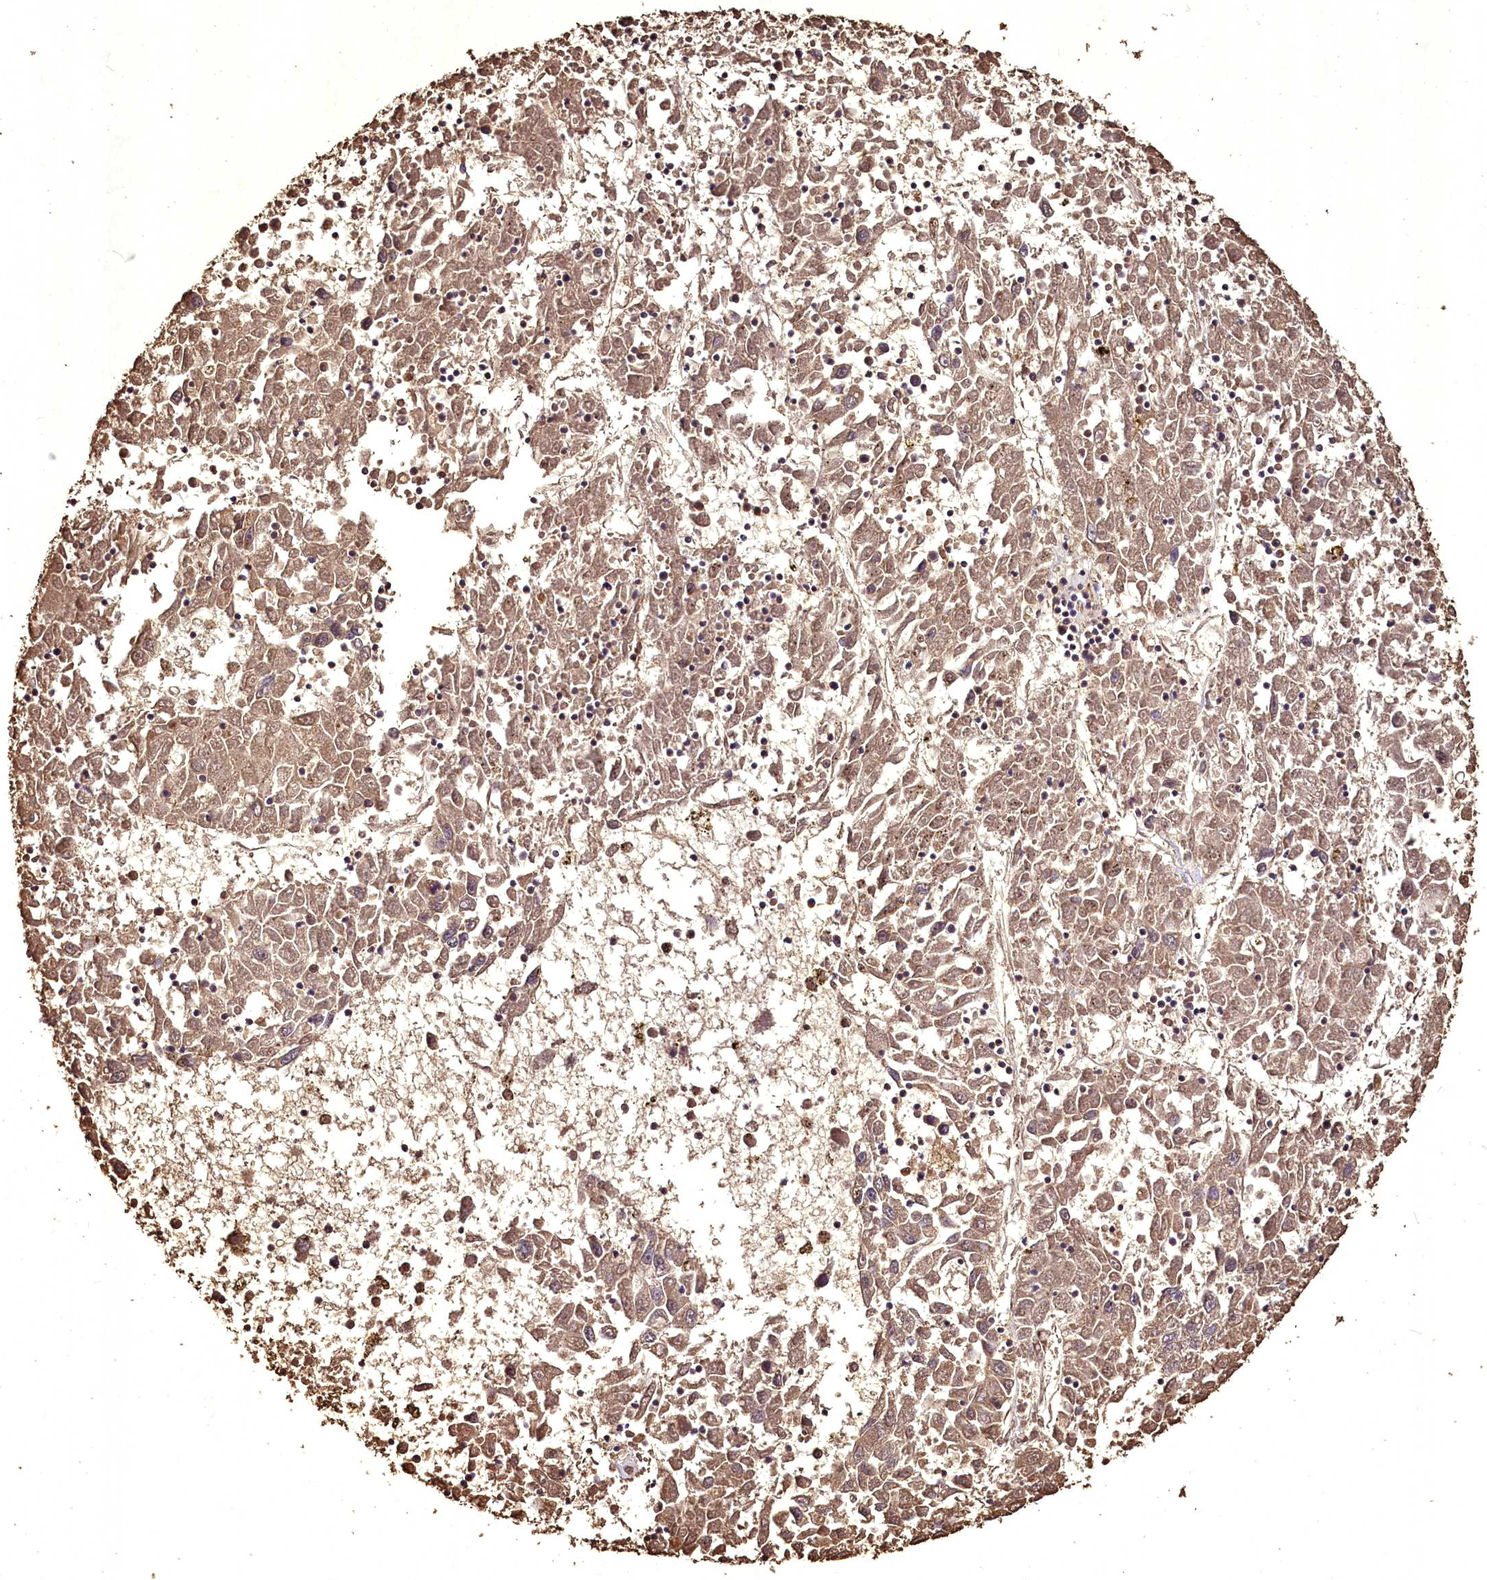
{"staining": {"intensity": "weak", "quantity": ">75%", "location": "cytoplasmic/membranous,nuclear"}, "tissue": "liver cancer", "cell_type": "Tumor cells", "image_type": "cancer", "snomed": [{"axis": "morphology", "description": "Carcinoma, Hepatocellular, NOS"}, {"axis": "topography", "description": "Liver"}], "caption": "Weak cytoplasmic/membranous and nuclear positivity for a protein is present in approximately >75% of tumor cells of liver hepatocellular carcinoma using immunohistochemistry.", "gene": "VPS51", "patient": {"sex": "male", "age": 49}}